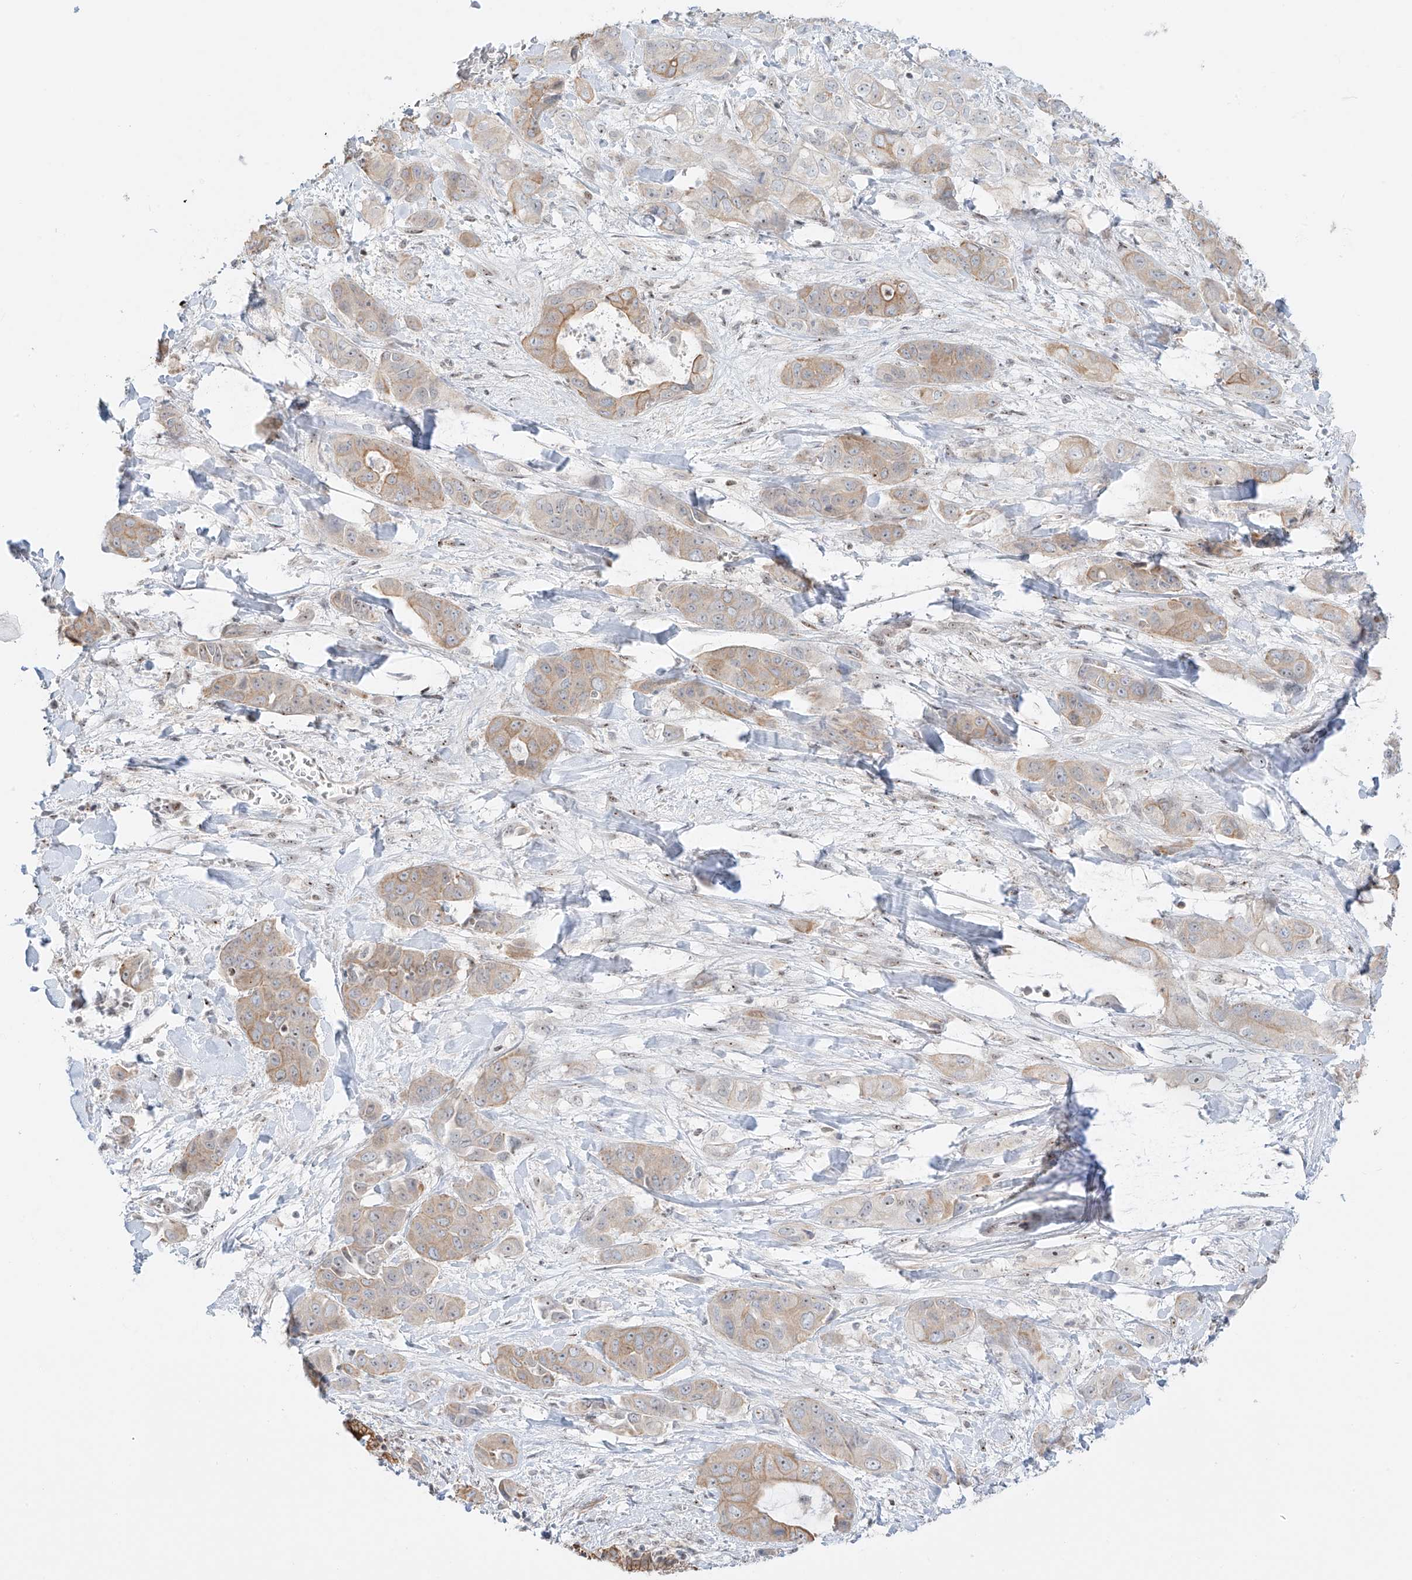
{"staining": {"intensity": "weak", "quantity": ">75%", "location": "cytoplasmic/membranous"}, "tissue": "liver cancer", "cell_type": "Tumor cells", "image_type": "cancer", "snomed": [{"axis": "morphology", "description": "Cholangiocarcinoma"}, {"axis": "topography", "description": "Liver"}], "caption": "Brown immunohistochemical staining in liver cholangiocarcinoma displays weak cytoplasmic/membranous staining in approximately >75% of tumor cells. (DAB (3,3'-diaminobenzidine) IHC with brightfield microscopy, high magnification).", "gene": "ZNF512", "patient": {"sex": "female", "age": 52}}